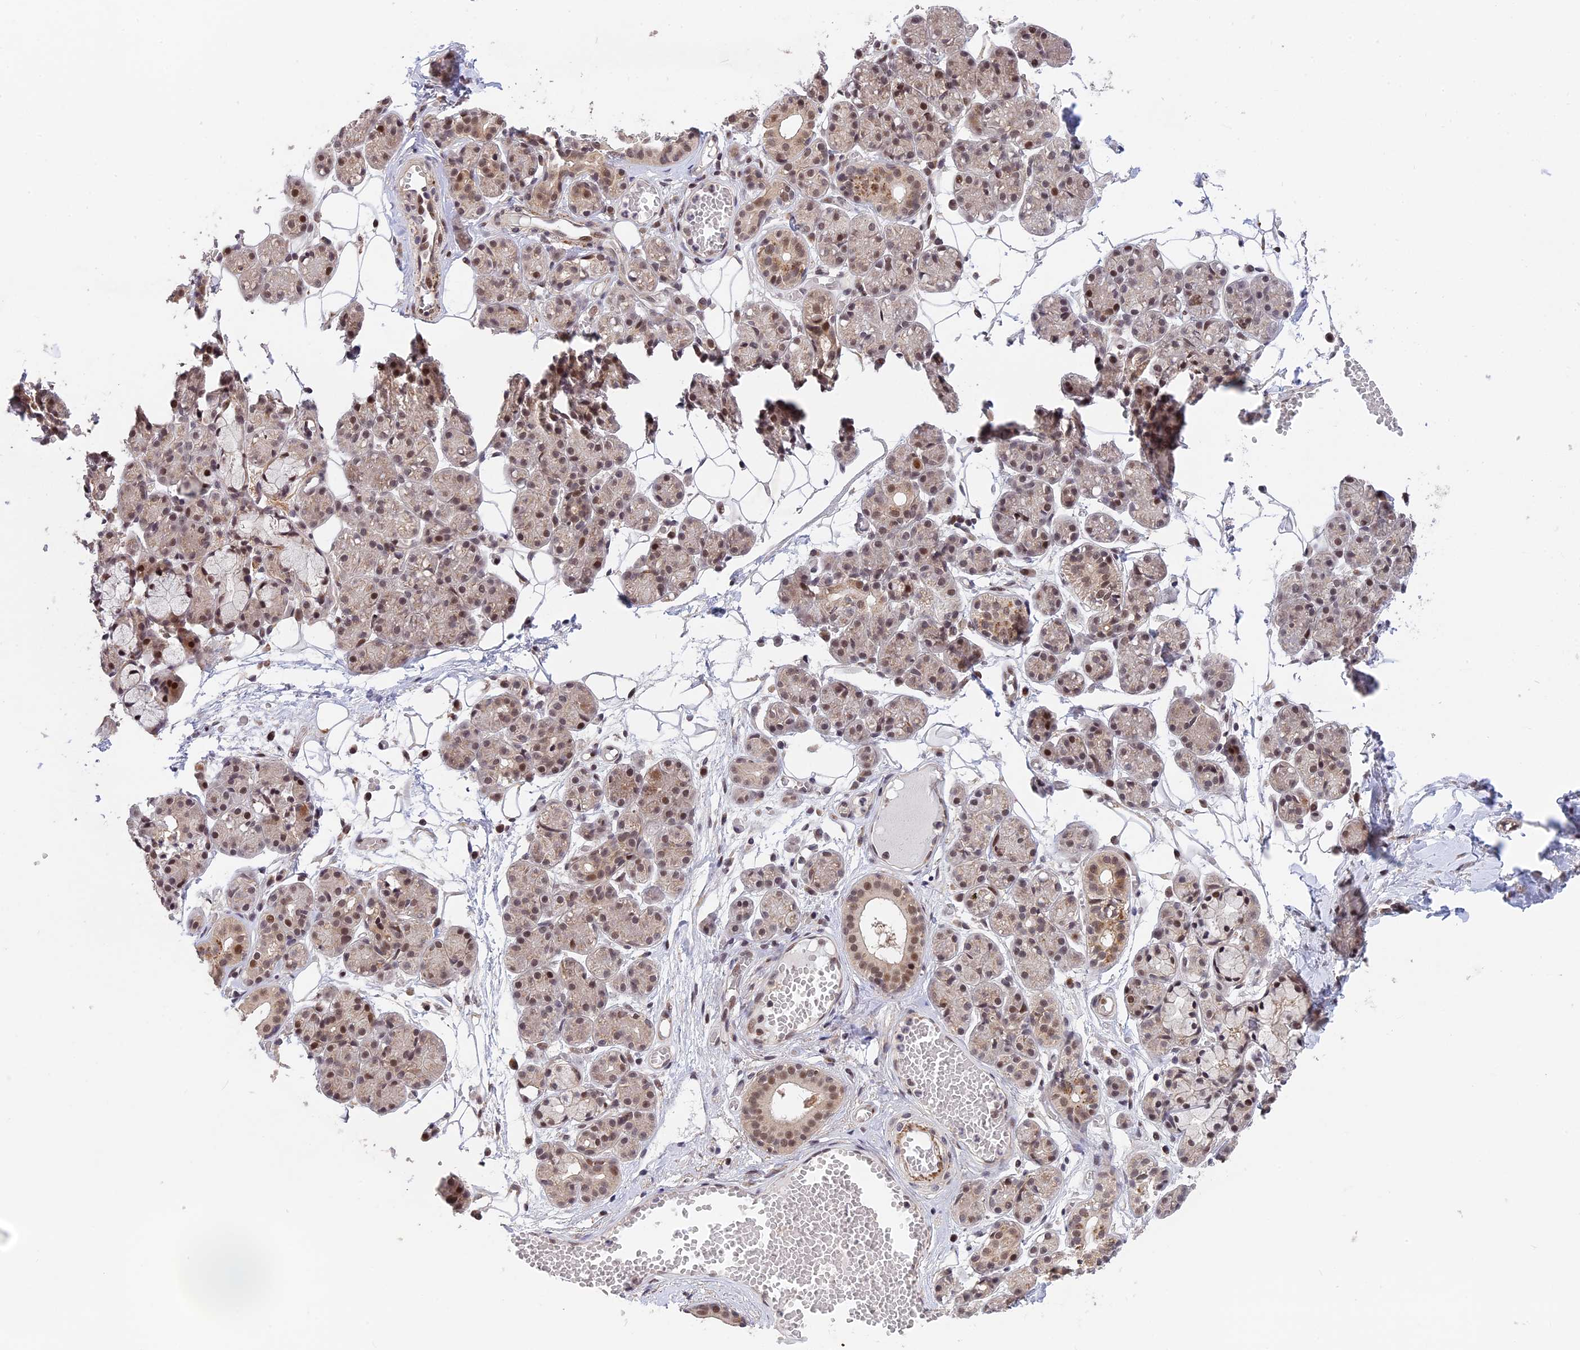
{"staining": {"intensity": "moderate", "quantity": ">75%", "location": "nuclear"}, "tissue": "salivary gland", "cell_type": "Glandular cells", "image_type": "normal", "snomed": [{"axis": "morphology", "description": "Normal tissue, NOS"}, {"axis": "topography", "description": "Salivary gland"}], "caption": "Protein staining reveals moderate nuclear positivity in about >75% of glandular cells in normal salivary gland. (Brightfield microscopy of DAB IHC at high magnification).", "gene": "POLR2C", "patient": {"sex": "male", "age": 63}}